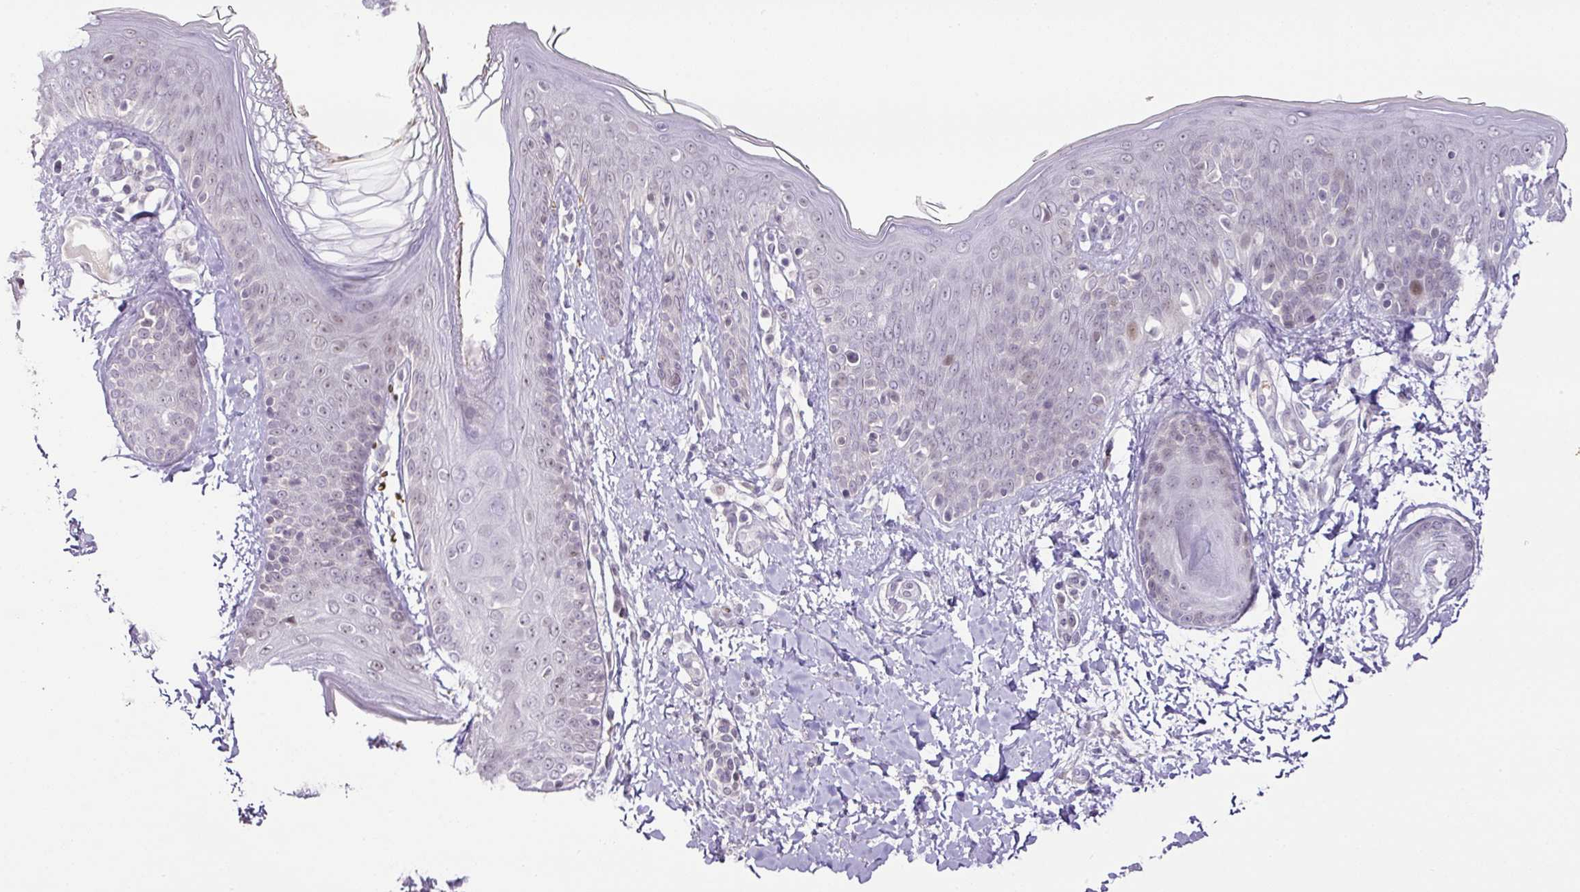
{"staining": {"intensity": "negative", "quantity": "none", "location": "none"}, "tissue": "skin", "cell_type": "Fibroblasts", "image_type": "normal", "snomed": [{"axis": "morphology", "description": "Normal tissue, NOS"}, {"axis": "topography", "description": "Skin"}], "caption": "Immunohistochemistry (IHC) histopathology image of normal skin: skin stained with DAB demonstrates no significant protein expression in fibroblasts. The staining is performed using DAB brown chromogen with nuclei counter-stained in using hematoxylin.", "gene": "PARP2", "patient": {"sex": "male", "age": 16}}